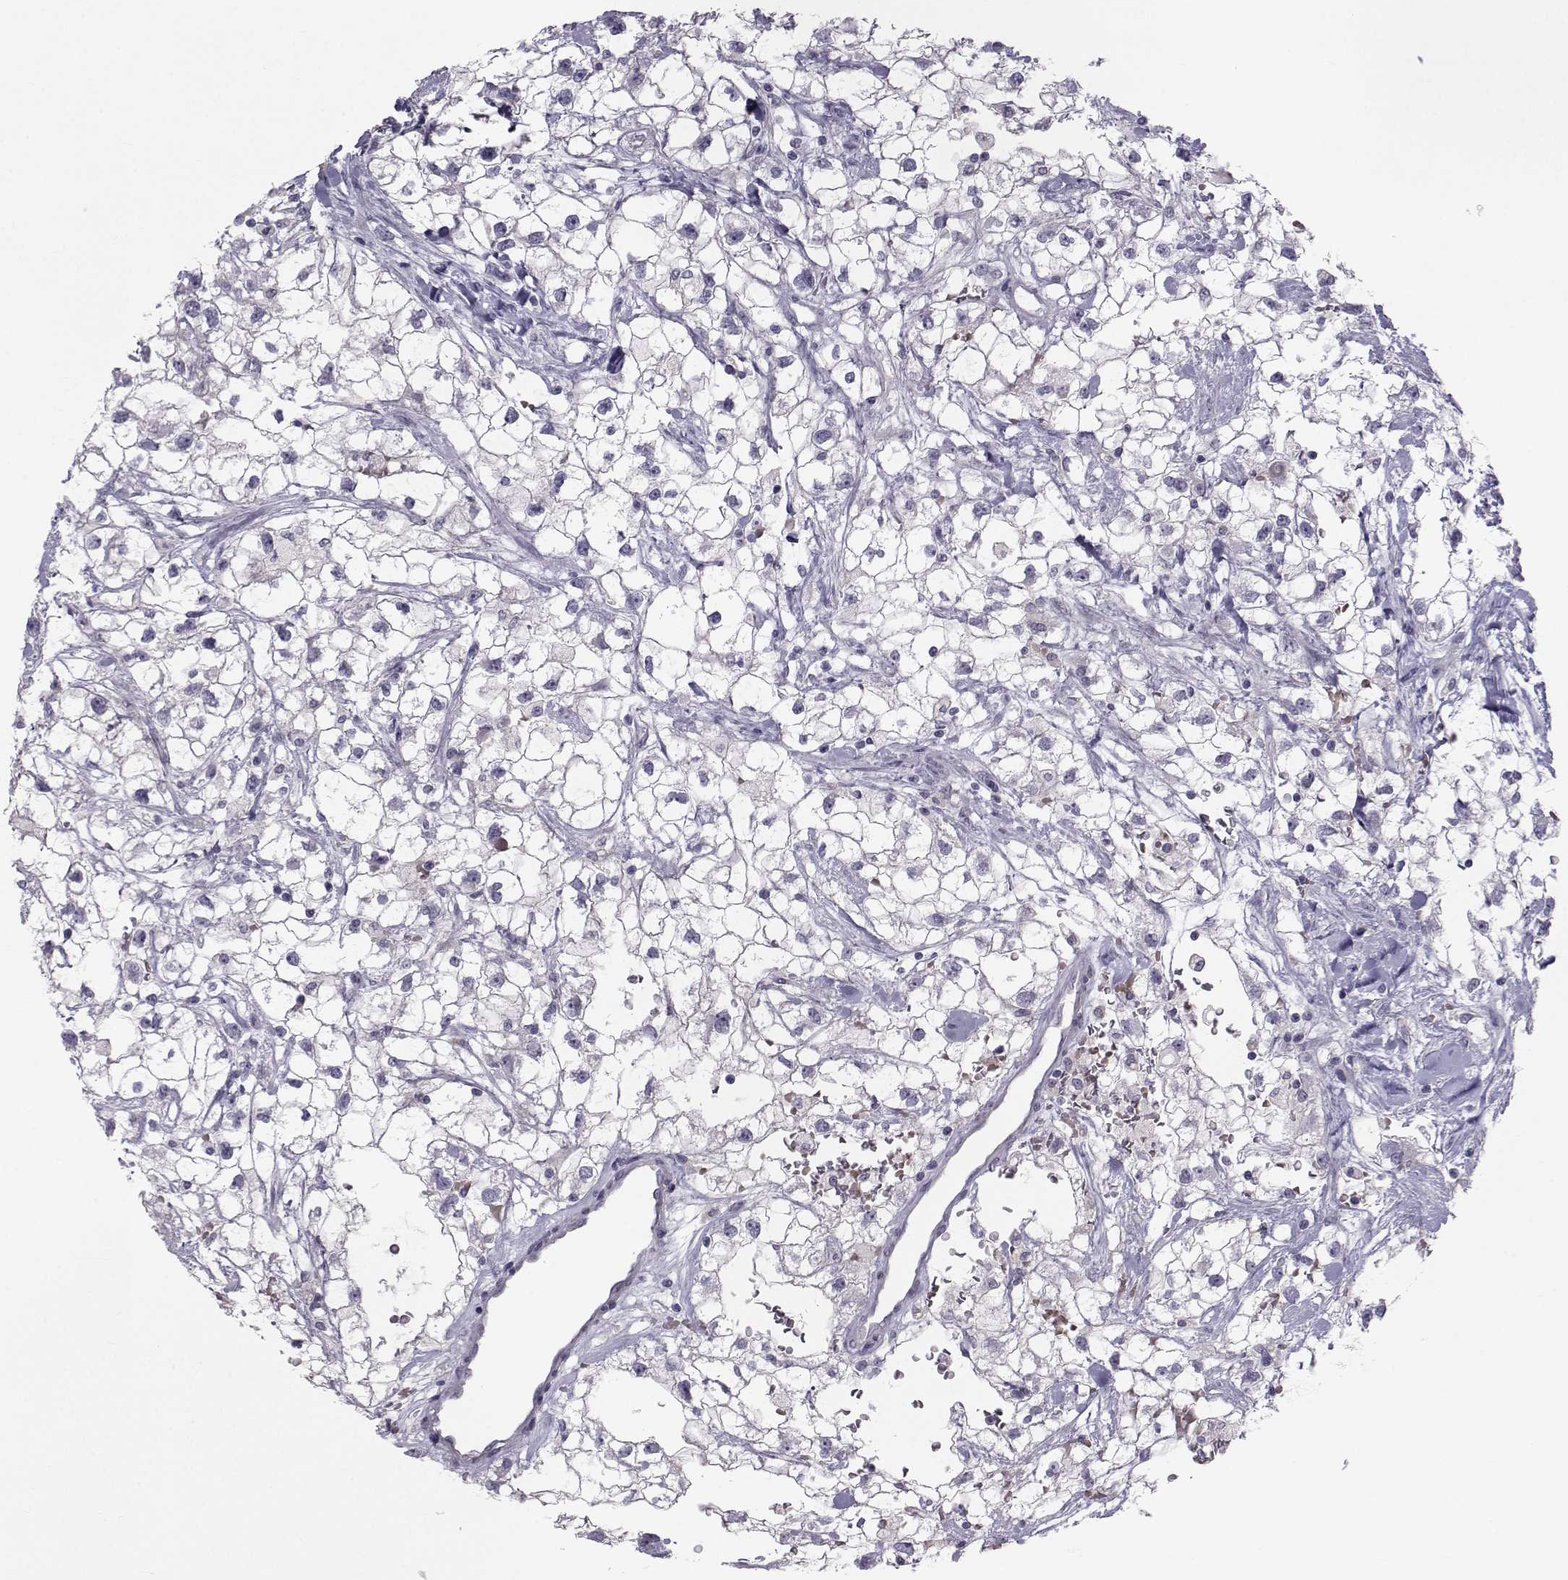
{"staining": {"intensity": "negative", "quantity": "none", "location": "none"}, "tissue": "renal cancer", "cell_type": "Tumor cells", "image_type": "cancer", "snomed": [{"axis": "morphology", "description": "Adenocarcinoma, NOS"}, {"axis": "topography", "description": "Kidney"}], "caption": "This is a micrograph of immunohistochemistry (IHC) staining of adenocarcinoma (renal), which shows no positivity in tumor cells. The staining was performed using DAB (3,3'-diaminobenzidine) to visualize the protein expression in brown, while the nuclei were stained in blue with hematoxylin (Magnification: 20x).", "gene": "GARIN3", "patient": {"sex": "male", "age": 59}}